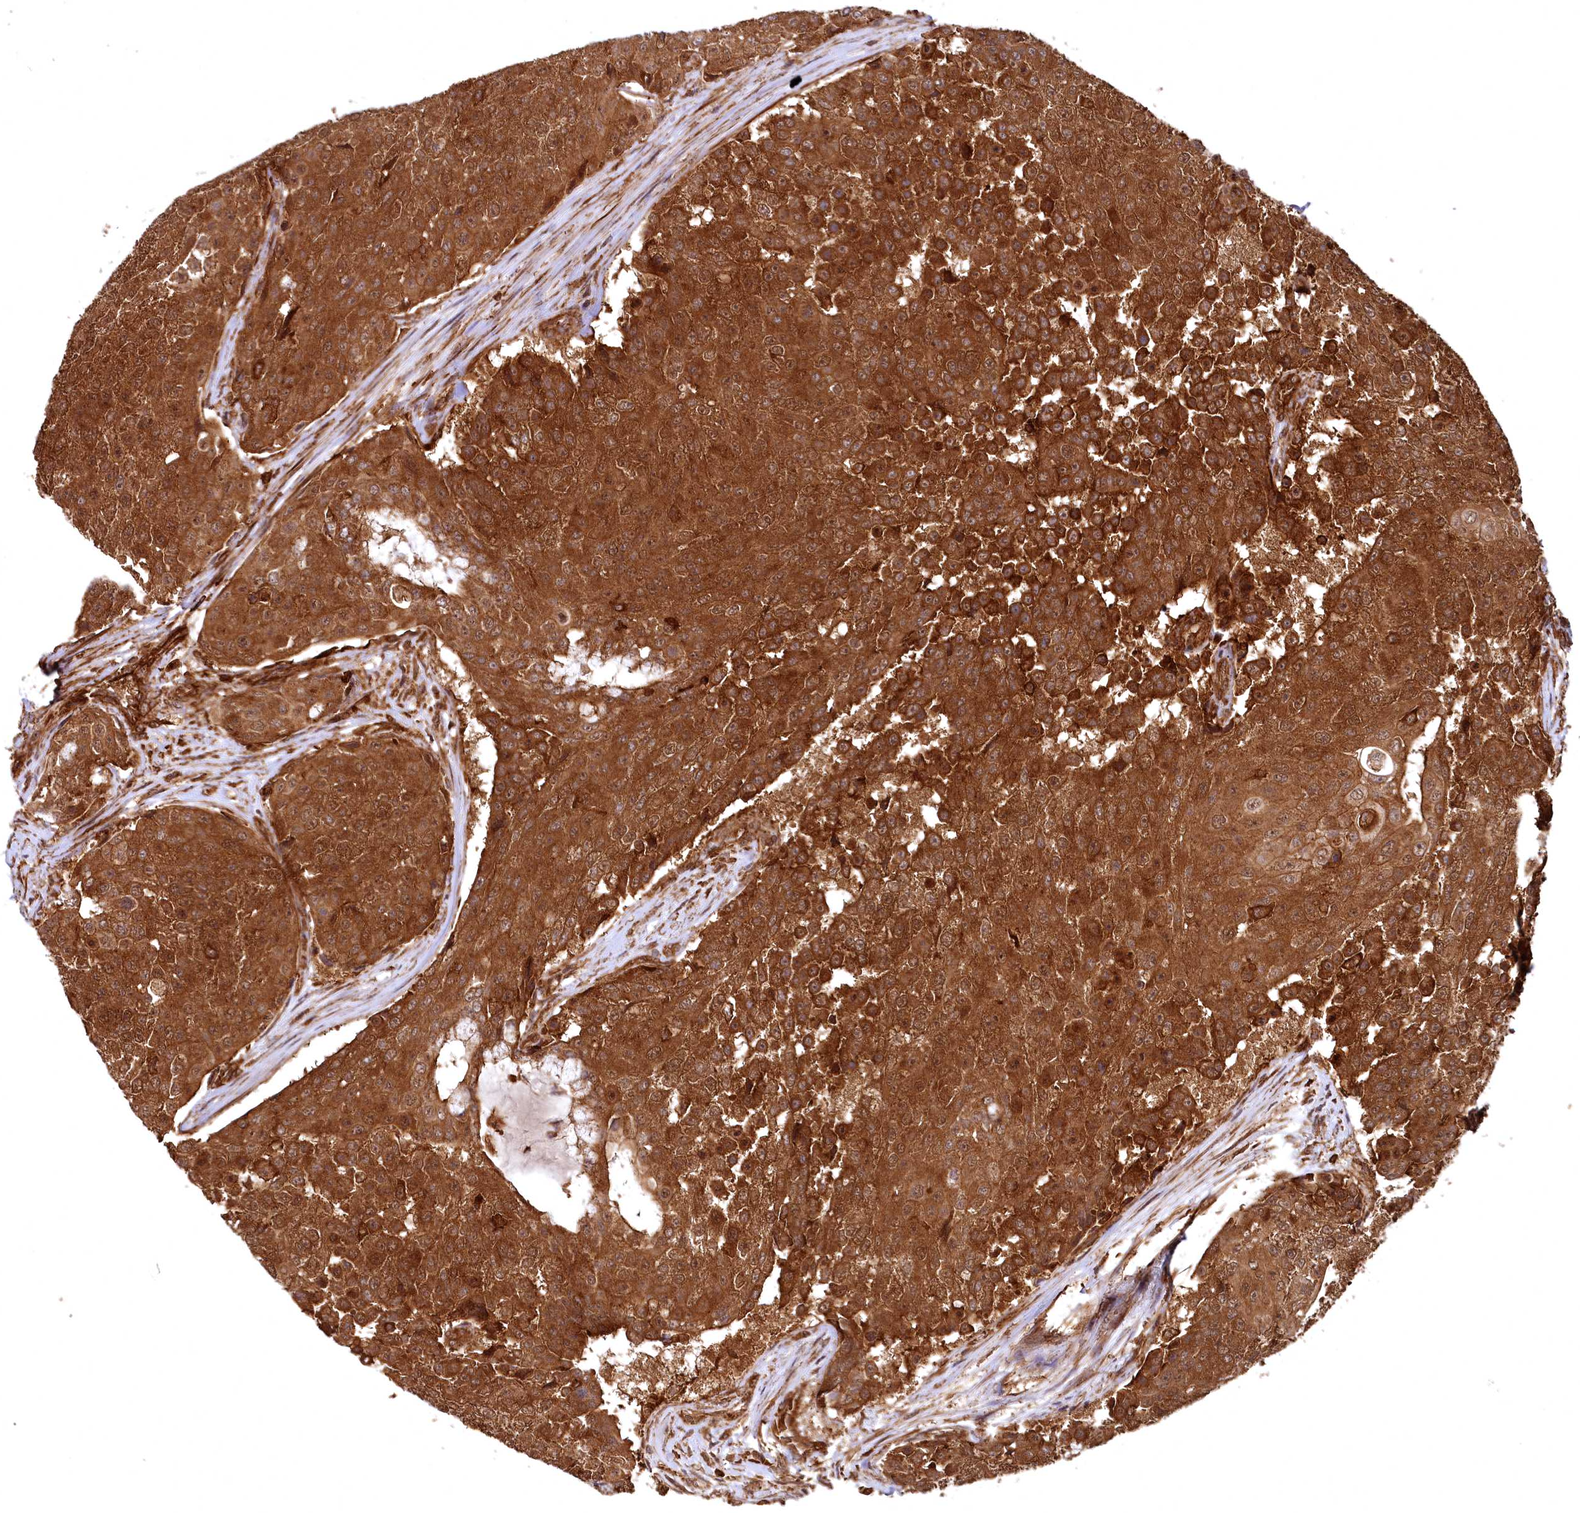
{"staining": {"intensity": "strong", "quantity": ">75%", "location": "cytoplasmic/membranous"}, "tissue": "urothelial cancer", "cell_type": "Tumor cells", "image_type": "cancer", "snomed": [{"axis": "morphology", "description": "Urothelial carcinoma, High grade"}, {"axis": "topography", "description": "Urinary bladder"}], "caption": "Brown immunohistochemical staining in human urothelial cancer demonstrates strong cytoplasmic/membranous staining in about >75% of tumor cells.", "gene": "STUB1", "patient": {"sex": "female", "age": 63}}